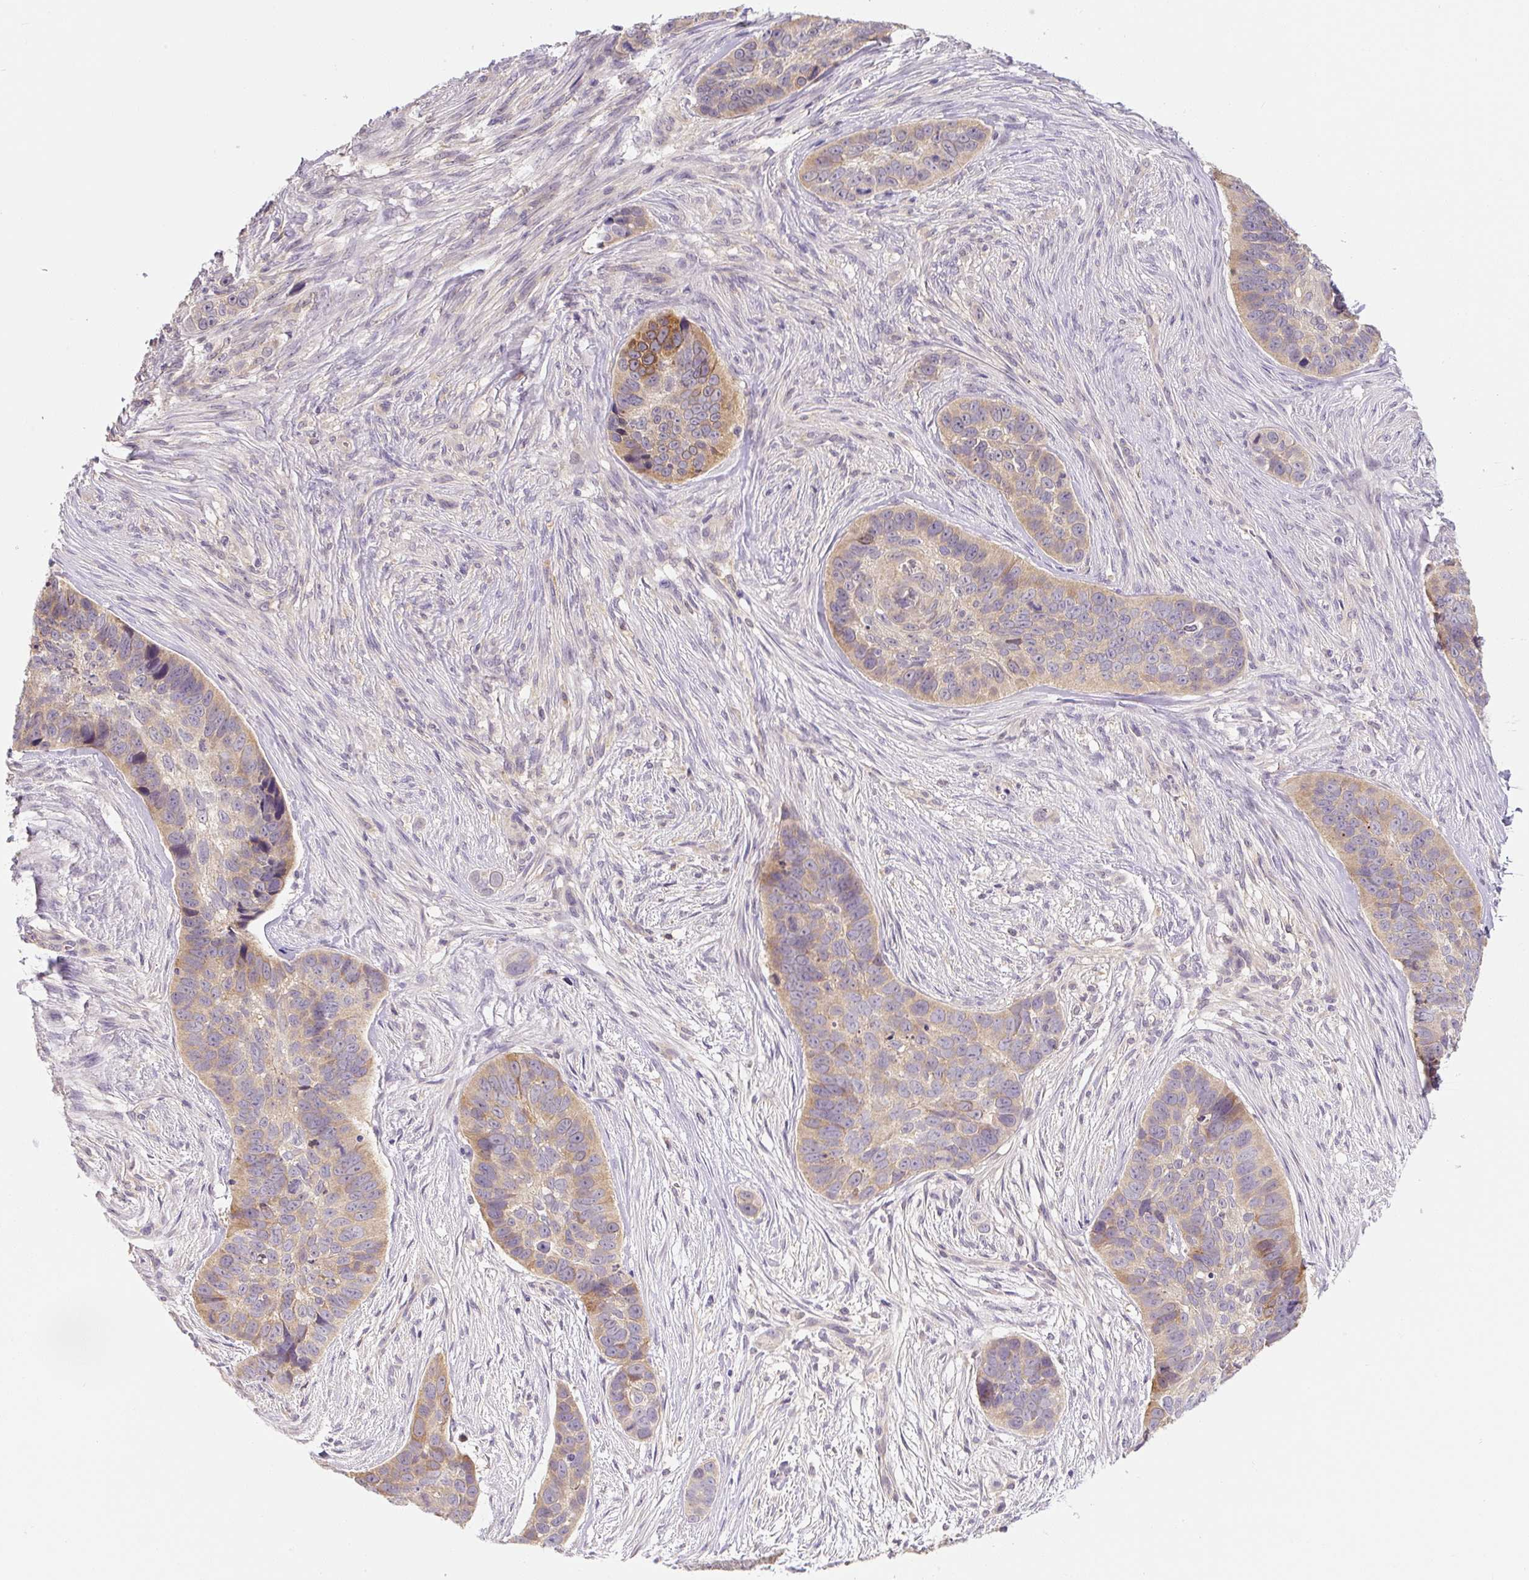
{"staining": {"intensity": "moderate", "quantity": "25%-75%", "location": "cytoplasmic/membranous"}, "tissue": "skin cancer", "cell_type": "Tumor cells", "image_type": "cancer", "snomed": [{"axis": "morphology", "description": "Basal cell carcinoma"}, {"axis": "topography", "description": "Skin"}], "caption": "Immunohistochemistry (DAB) staining of skin basal cell carcinoma shows moderate cytoplasmic/membranous protein staining in about 25%-75% of tumor cells.", "gene": "PLA2G4A", "patient": {"sex": "female", "age": 82}}